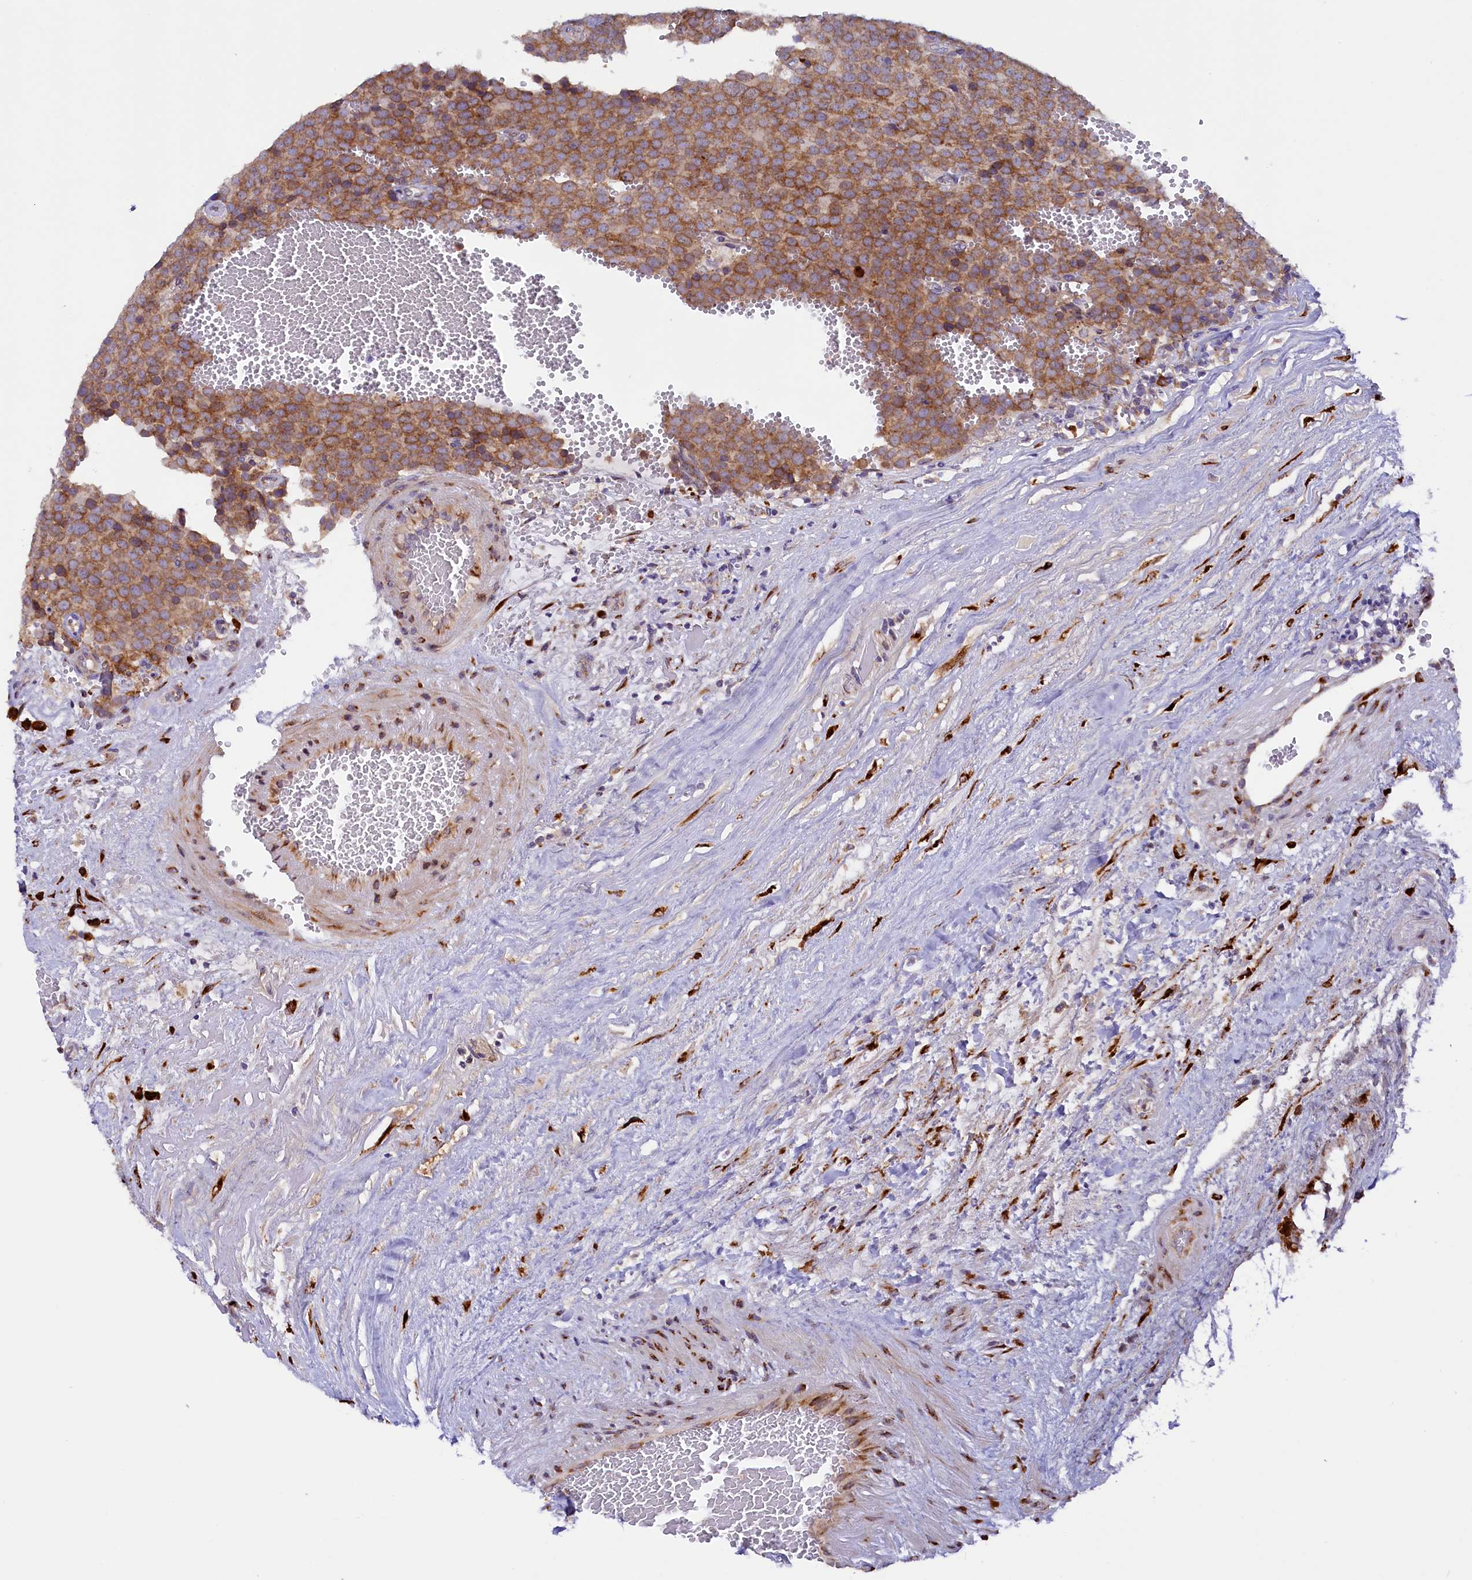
{"staining": {"intensity": "moderate", "quantity": ">75%", "location": "cytoplasmic/membranous"}, "tissue": "testis cancer", "cell_type": "Tumor cells", "image_type": "cancer", "snomed": [{"axis": "morphology", "description": "Seminoma, NOS"}, {"axis": "topography", "description": "Testis"}], "caption": "Immunohistochemical staining of testis cancer (seminoma) demonstrates moderate cytoplasmic/membranous protein expression in about >75% of tumor cells.", "gene": "SSC5D", "patient": {"sex": "male", "age": 71}}